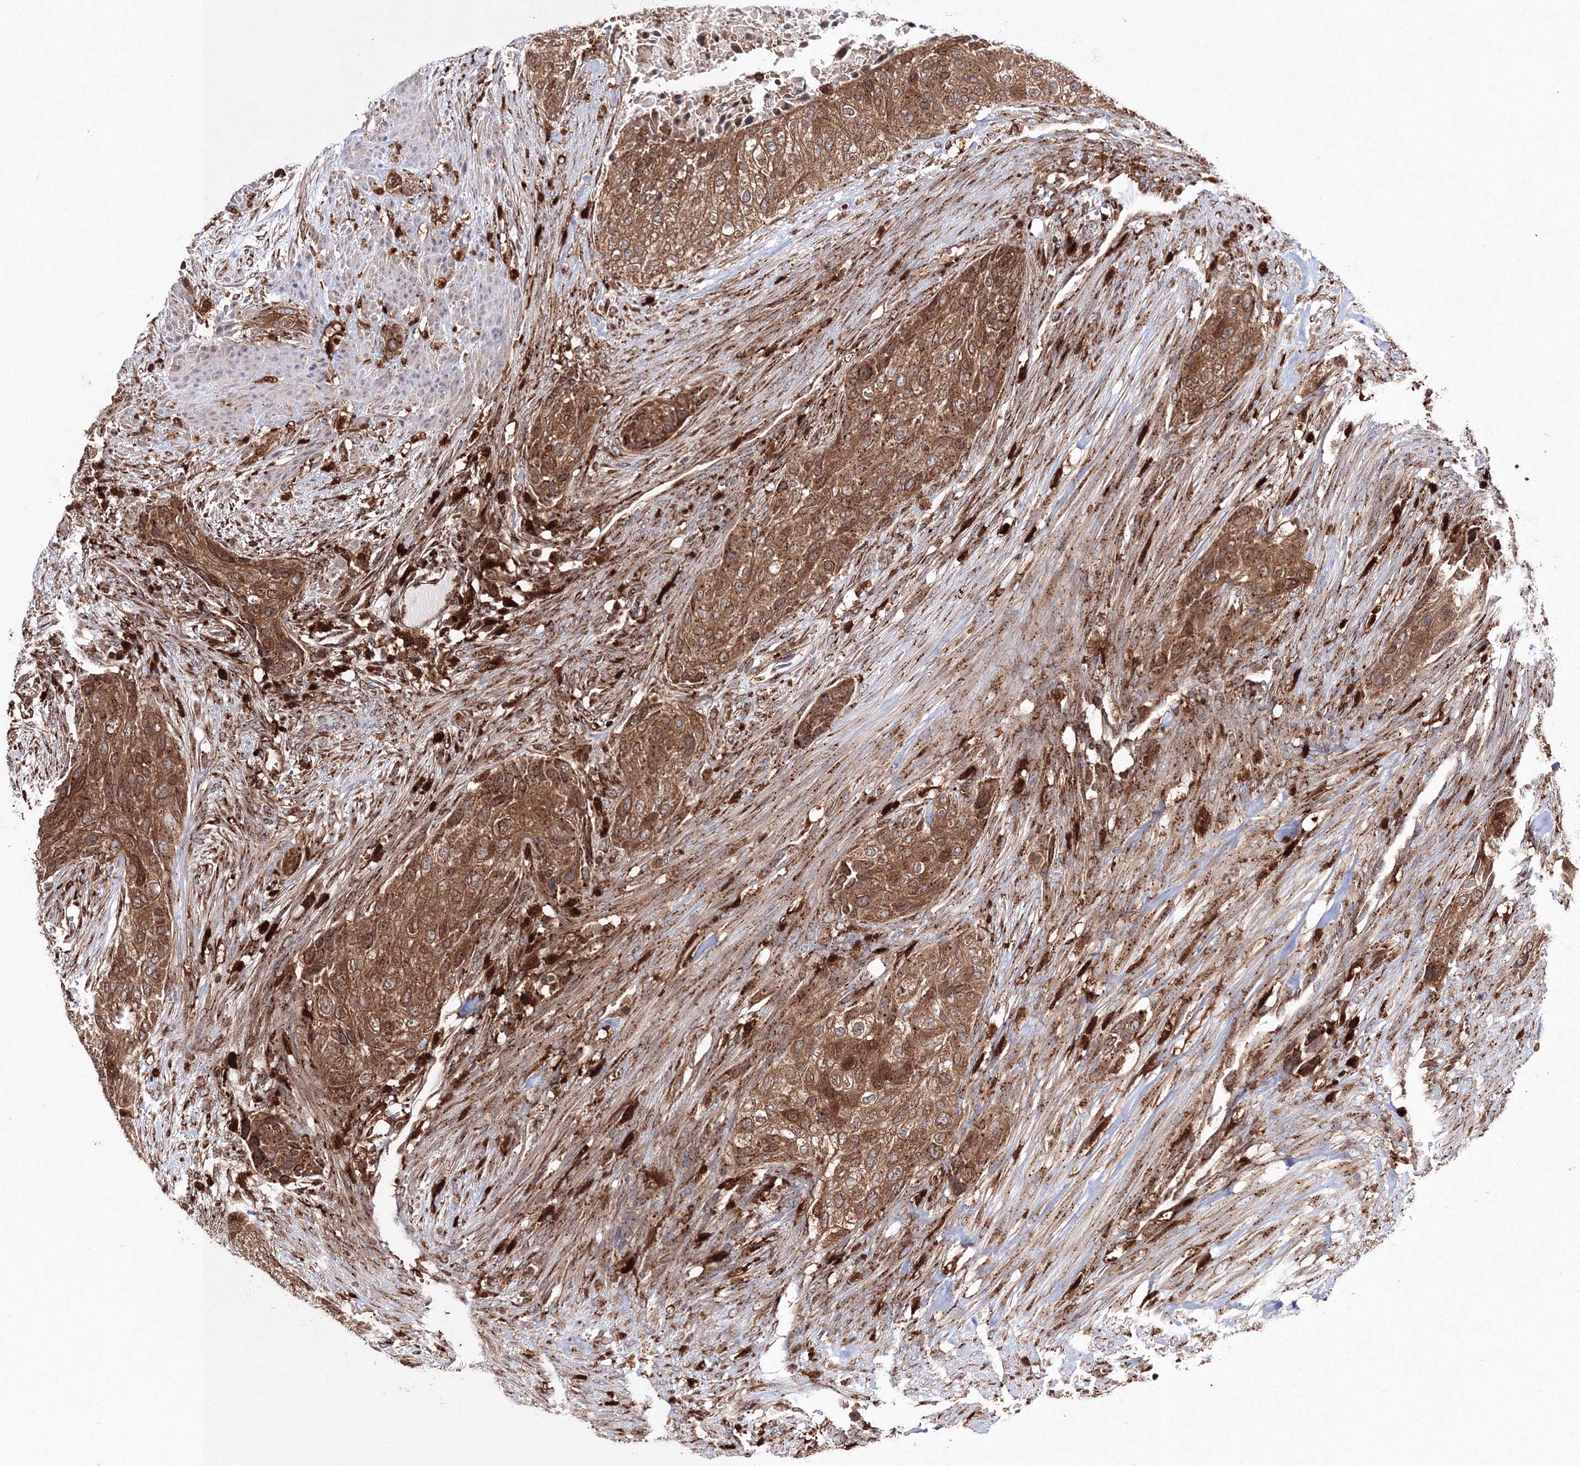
{"staining": {"intensity": "moderate", "quantity": ">75%", "location": "cytoplasmic/membranous"}, "tissue": "urothelial cancer", "cell_type": "Tumor cells", "image_type": "cancer", "snomed": [{"axis": "morphology", "description": "Urothelial carcinoma, High grade"}, {"axis": "topography", "description": "Urinary bladder"}], "caption": "A brown stain shows moderate cytoplasmic/membranous staining of a protein in urothelial cancer tumor cells.", "gene": "ARCN1", "patient": {"sex": "male", "age": 35}}